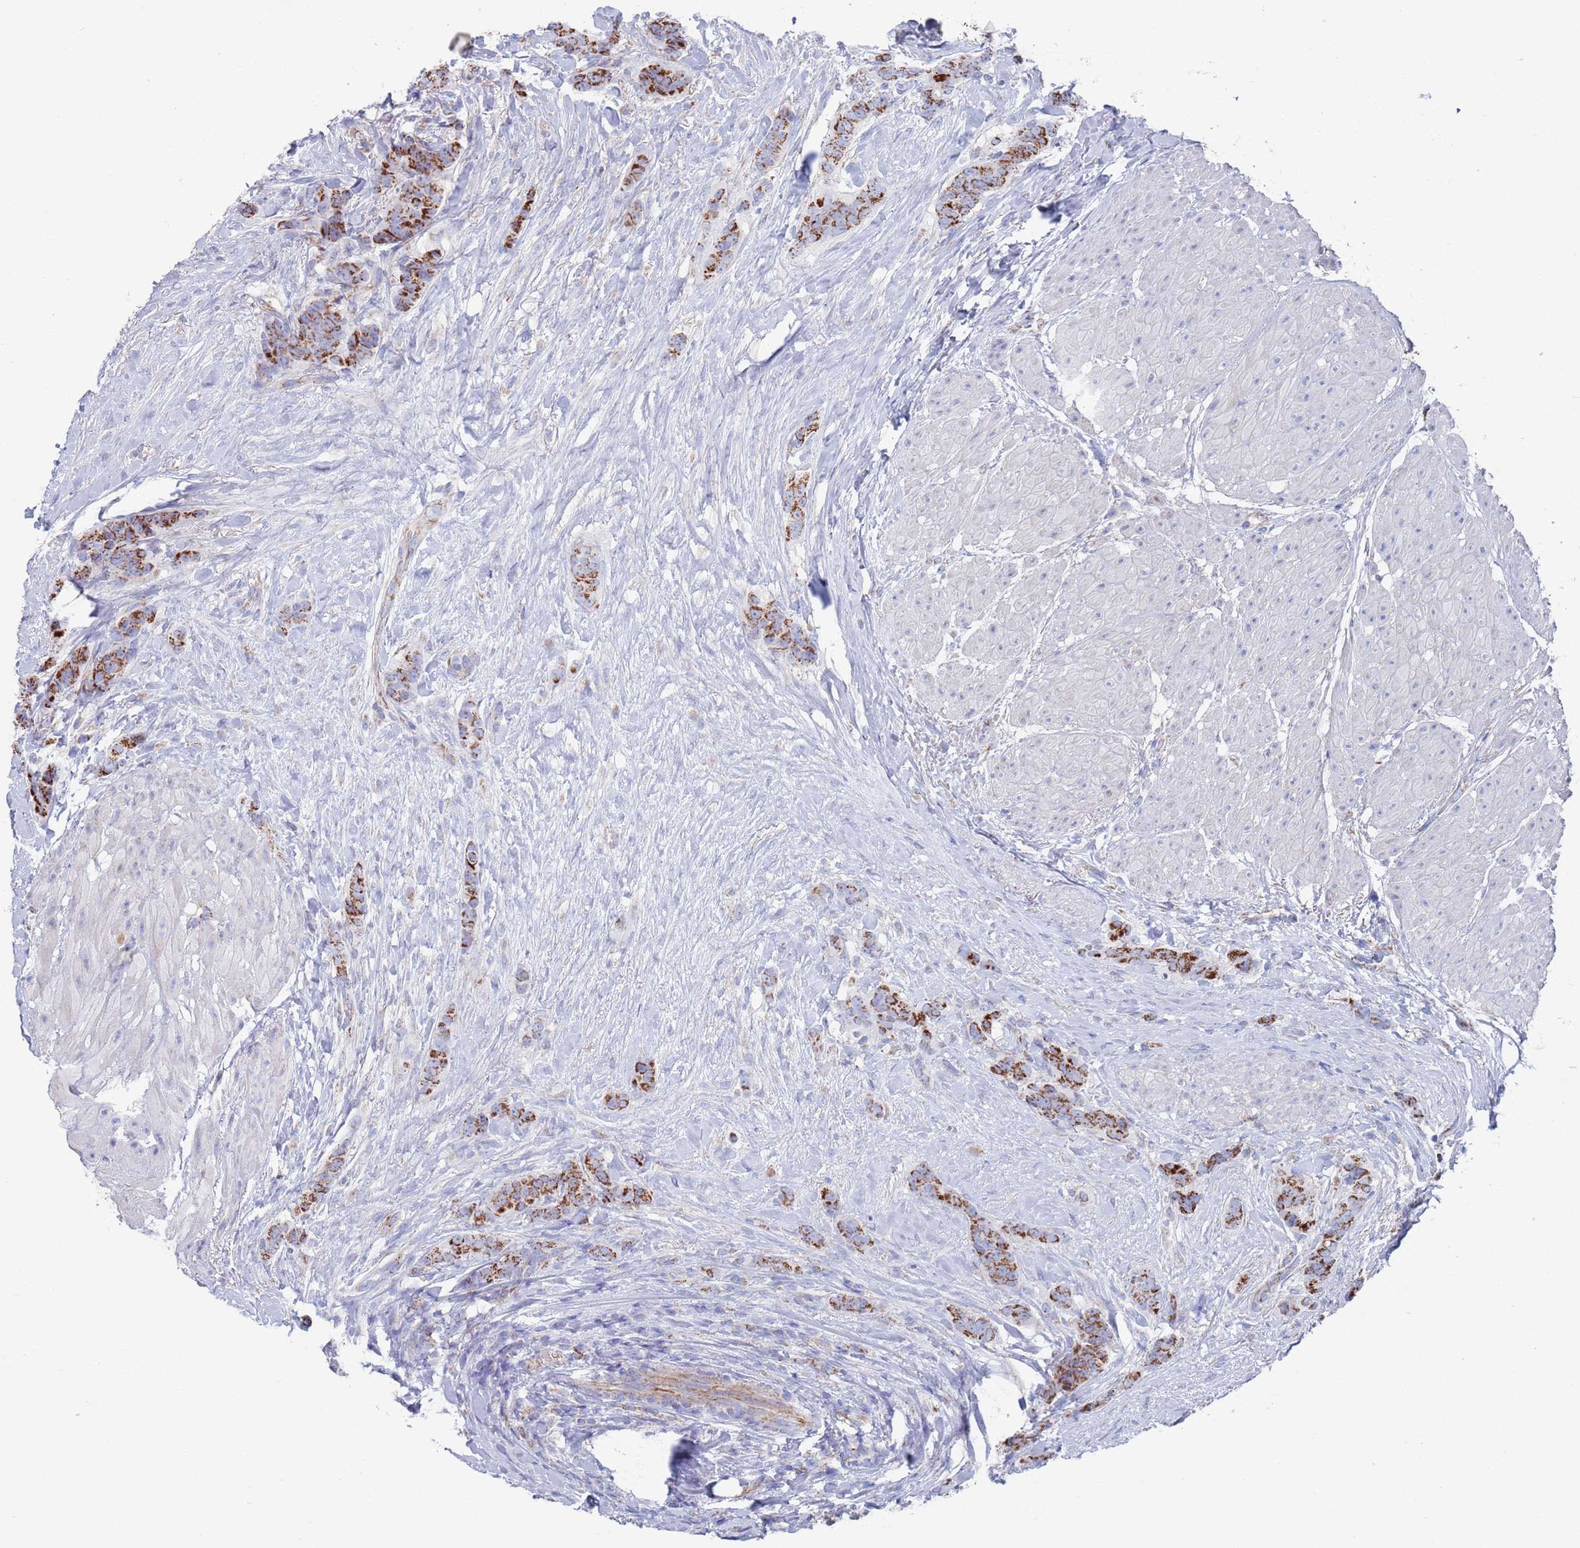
{"staining": {"intensity": "strong", "quantity": ">75%", "location": "cytoplasmic/membranous"}, "tissue": "breast cancer", "cell_type": "Tumor cells", "image_type": "cancer", "snomed": [{"axis": "morphology", "description": "Duct carcinoma"}, {"axis": "topography", "description": "Breast"}], "caption": "Immunohistochemistry (IHC) staining of breast cancer, which demonstrates high levels of strong cytoplasmic/membranous expression in about >75% of tumor cells indicating strong cytoplasmic/membranous protein expression. The staining was performed using DAB (brown) for protein detection and nuclei were counterstained in hematoxylin (blue).", "gene": "MRPL22", "patient": {"sex": "female", "age": 40}}